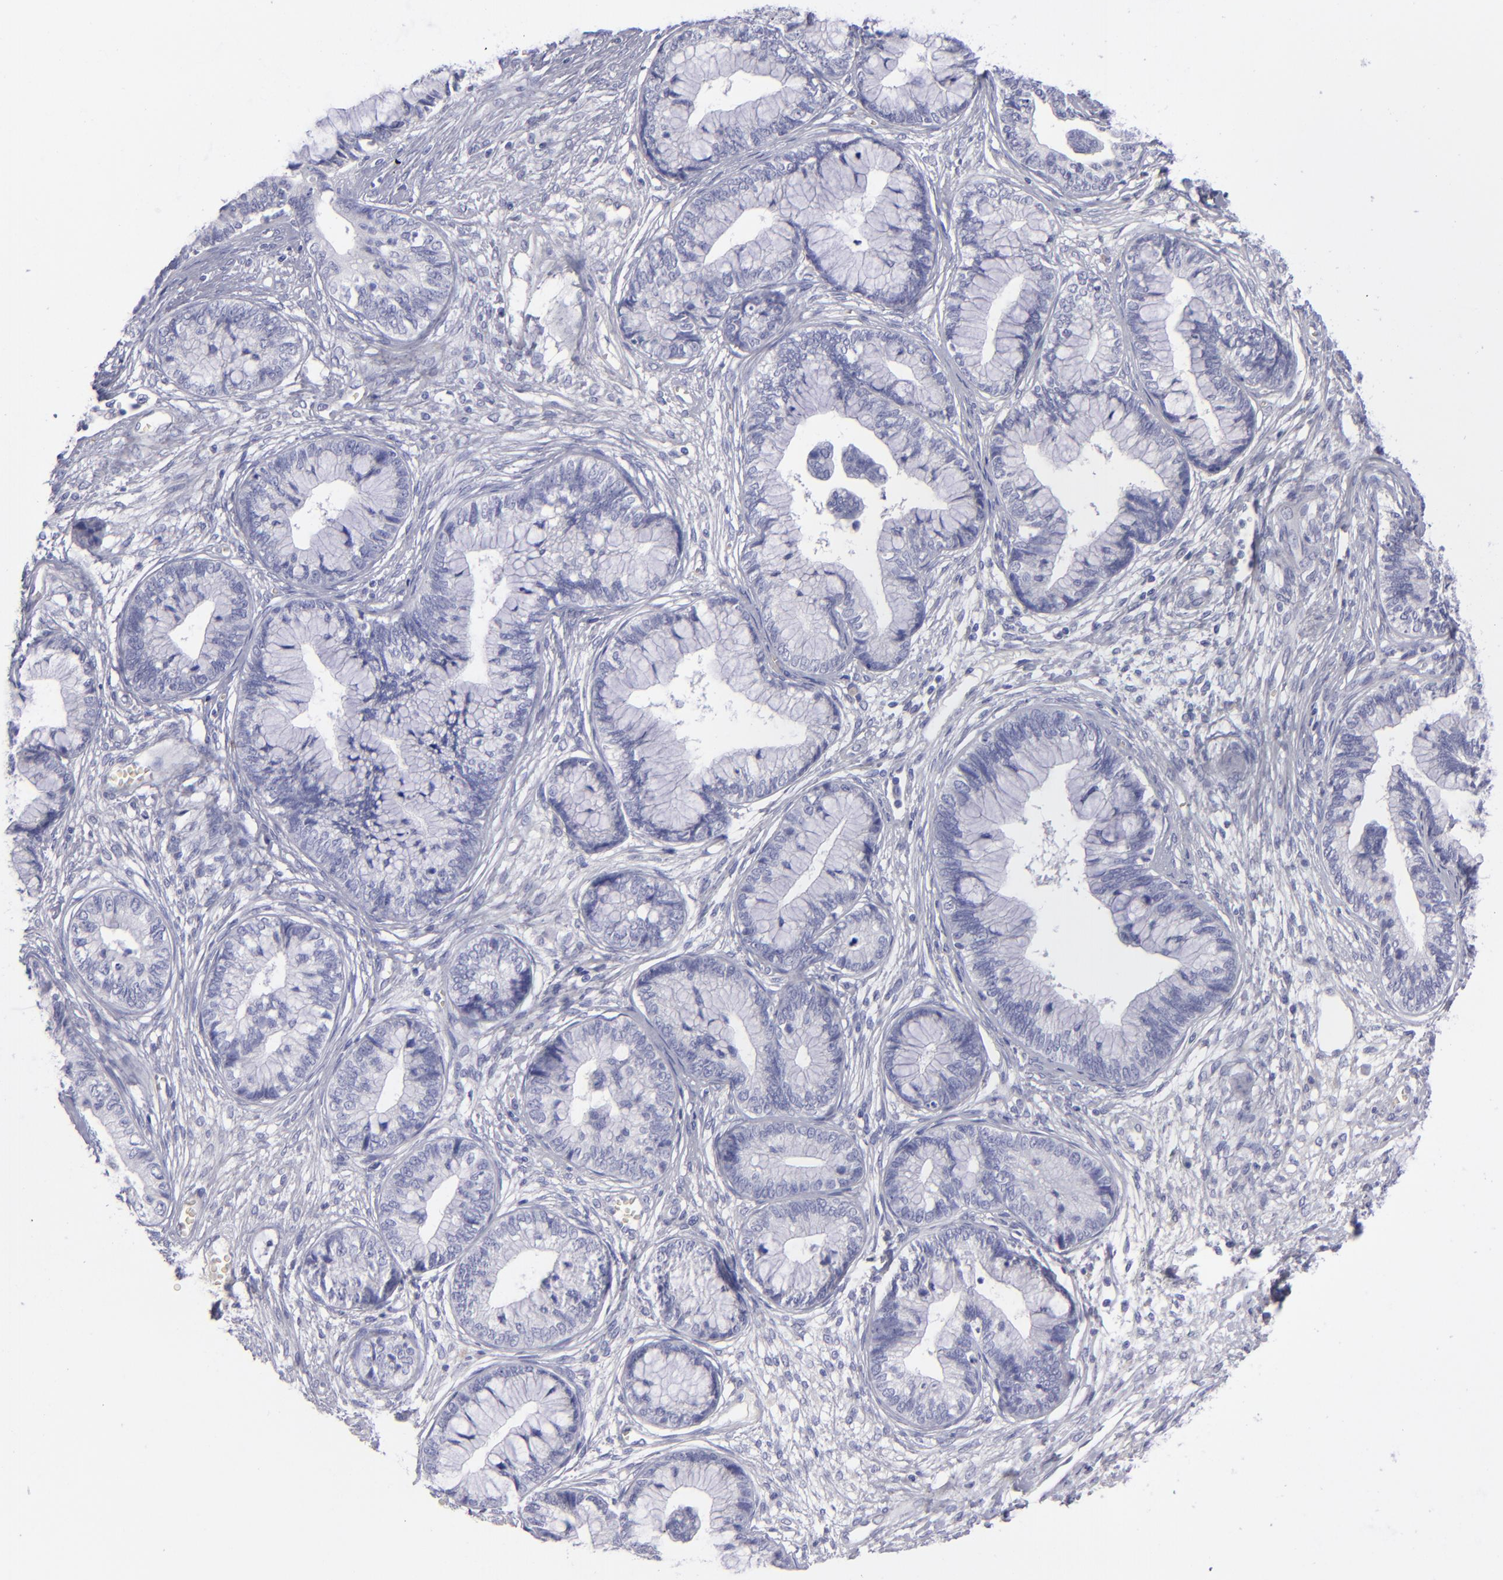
{"staining": {"intensity": "negative", "quantity": "none", "location": "none"}, "tissue": "cervical cancer", "cell_type": "Tumor cells", "image_type": "cancer", "snomed": [{"axis": "morphology", "description": "Adenocarcinoma, NOS"}, {"axis": "topography", "description": "Cervix"}], "caption": "Immunohistochemical staining of human cervical cancer (adenocarcinoma) shows no significant positivity in tumor cells. The staining was performed using DAB (3,3'-diaminobenzidine) to visualize the protein expression in brown, while the nuclei were stained in blue with hematoxylin (Magnification: 20x).", "gene": "CD22", "patient": {"sex": "female", "age": 44}}